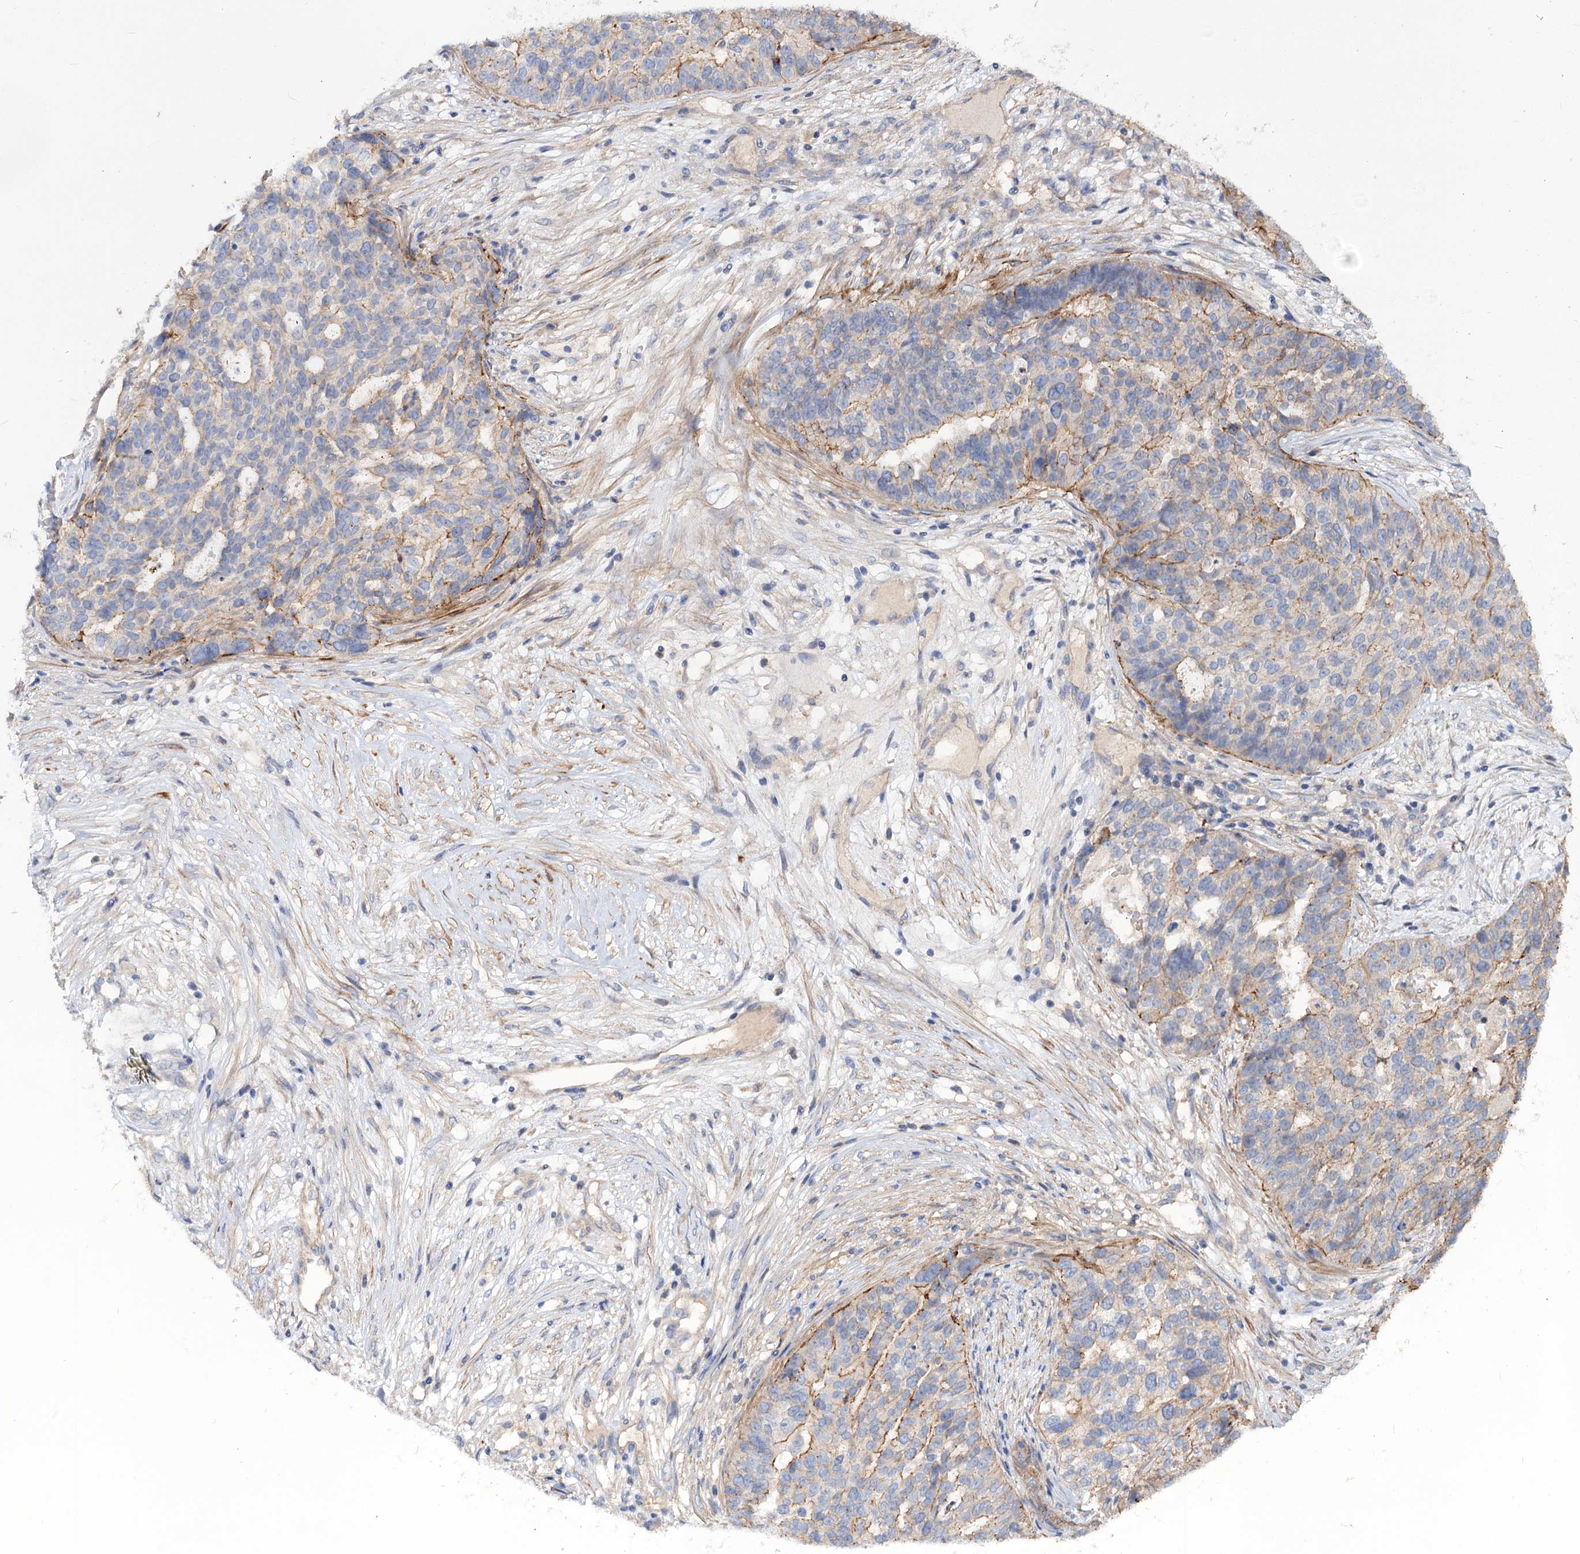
{"staining": {"intensity": "moderate", "quantity": "<25%", "location": "cytoplasmic/membranous"}, "tissue": "ovarian cancer", "cell_type": "Tumor cells", "image_type": "cancer", "snomed": [{"axis": "morphology", "description": "Cystadenocarcinoma, serous, NOS"}, {"axis": "topography", "description": "Ovary"}], "caption": "This photomicrograph exhibits immunohistochemistry (IHC) staining of ovarian cancer (serous cystadenocarcinoma), with low moderate cytoplasmic/membranous staining in about <25% of tumor cells.", "gene": "NUDCD2", "patient": {"sex": "female", "age": 59}}